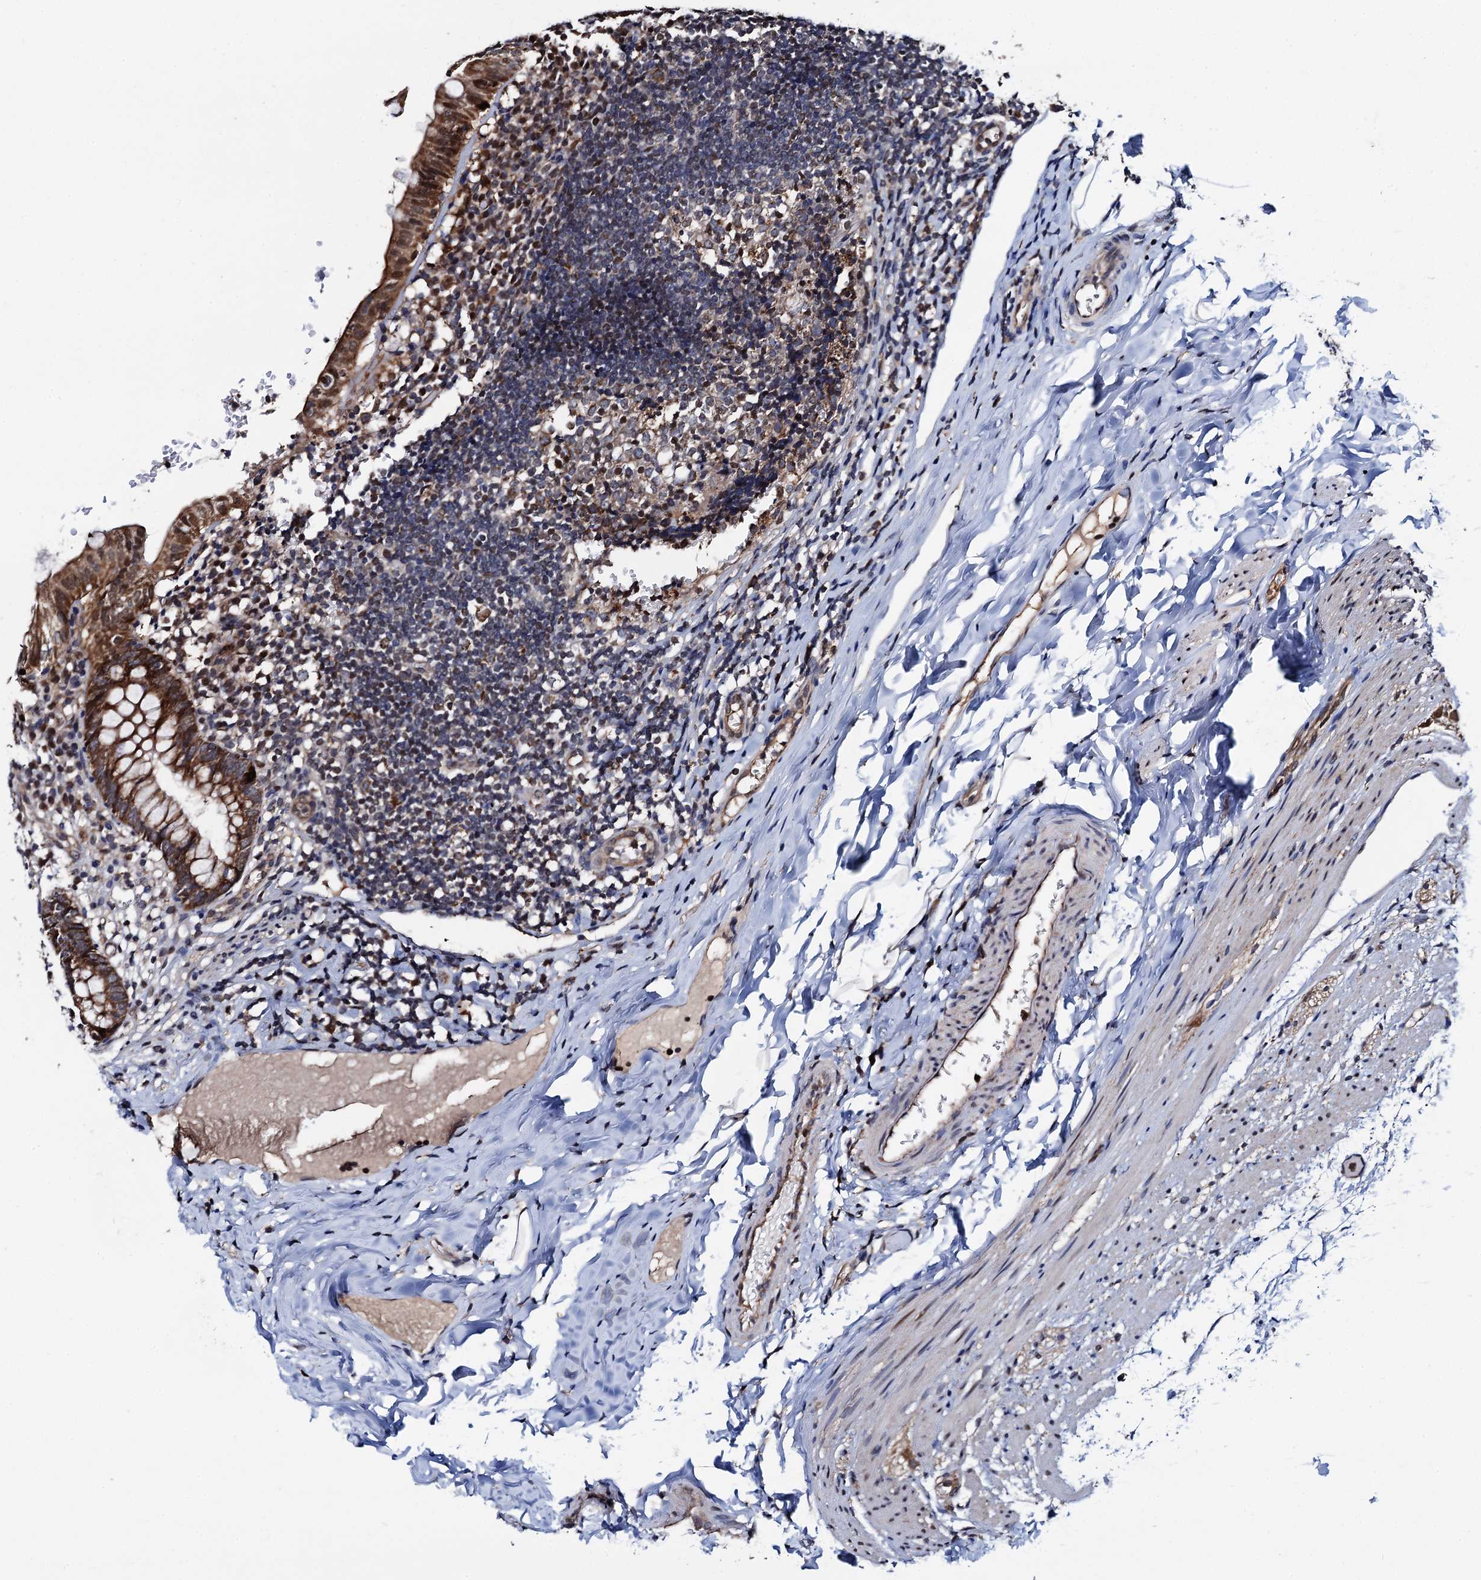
{"staining": {"intensity": "strong", "quantity": ">75%", "location": "cytoplasmic/membranous,nuclear"}, "tissue": "appendix", "cell_type": "Glandular cells", "image_type": "normal", "snomed": [{"axis": "morphology", "description": "Normal tissue, NOS"}, {"axis": "topography", "description": "Appendix"}], "caption": "Strong cytoplasmic/membranous,nuclear protein staining is appreciated in about >75% of glandular cells in appendix.", "gene": "PTCD3", "patient": {"sex": "male", "age": 8}}